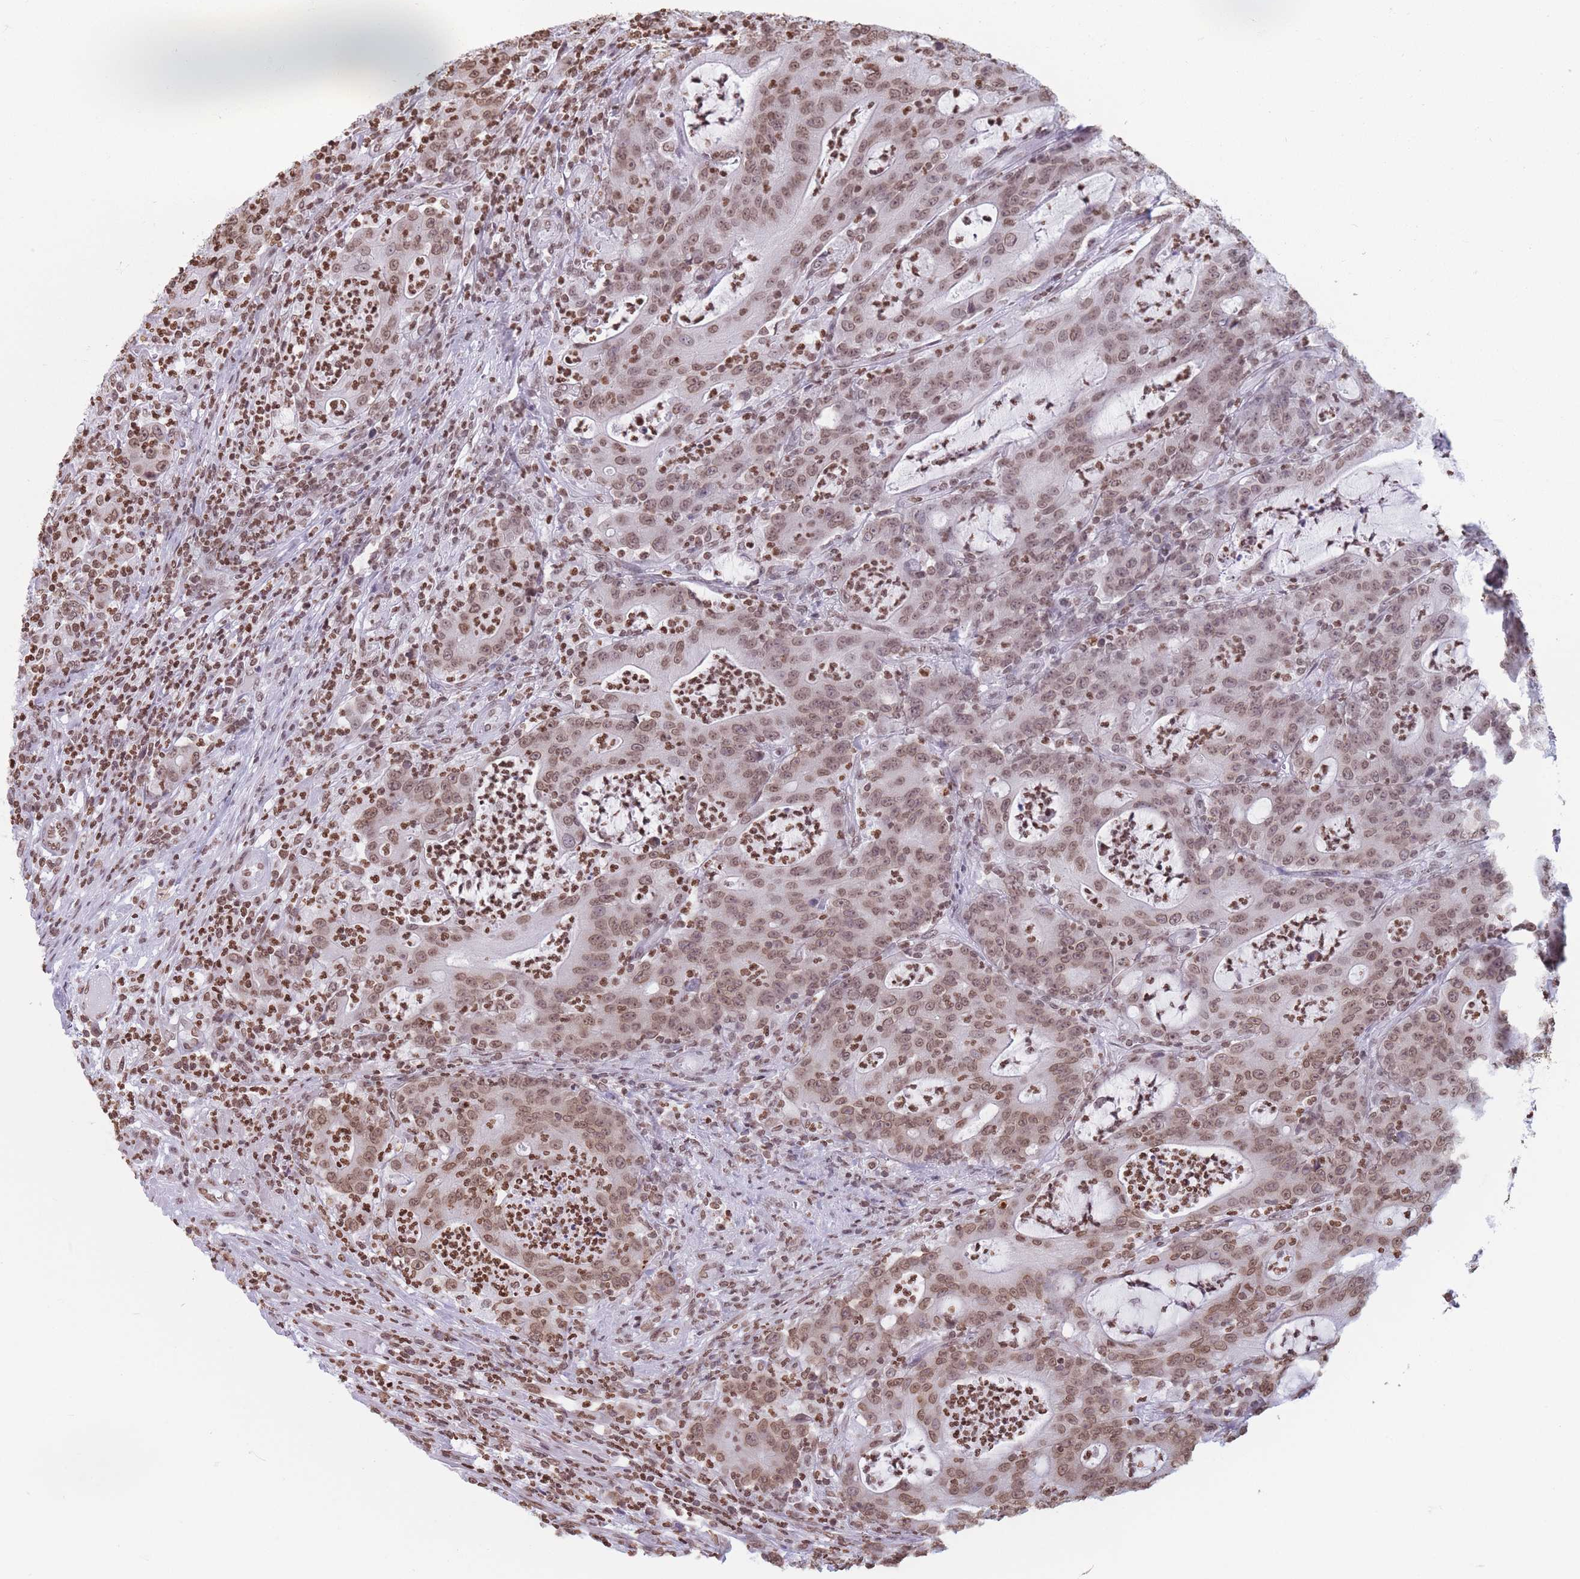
{"staining": {"intensity": "moderate", "quantity": ">75%", "location": "nuclear"}, "tissue": "colorectal cancer", "cell_type": "Tumor cells", "image_type": "cancer", "snomed": [{"axis": "morphology", "description": "Adenocarcinoma, NOS"}, {"axis": "topography", "description": "Colon"}], "caption": "A brown stain labels moderate nuclear positivity of a protein in human colorectal cancer (adenocarcinoma) tumor cells.", "gene": "RYK", "patient": {"sex": "male", "age": 83}}